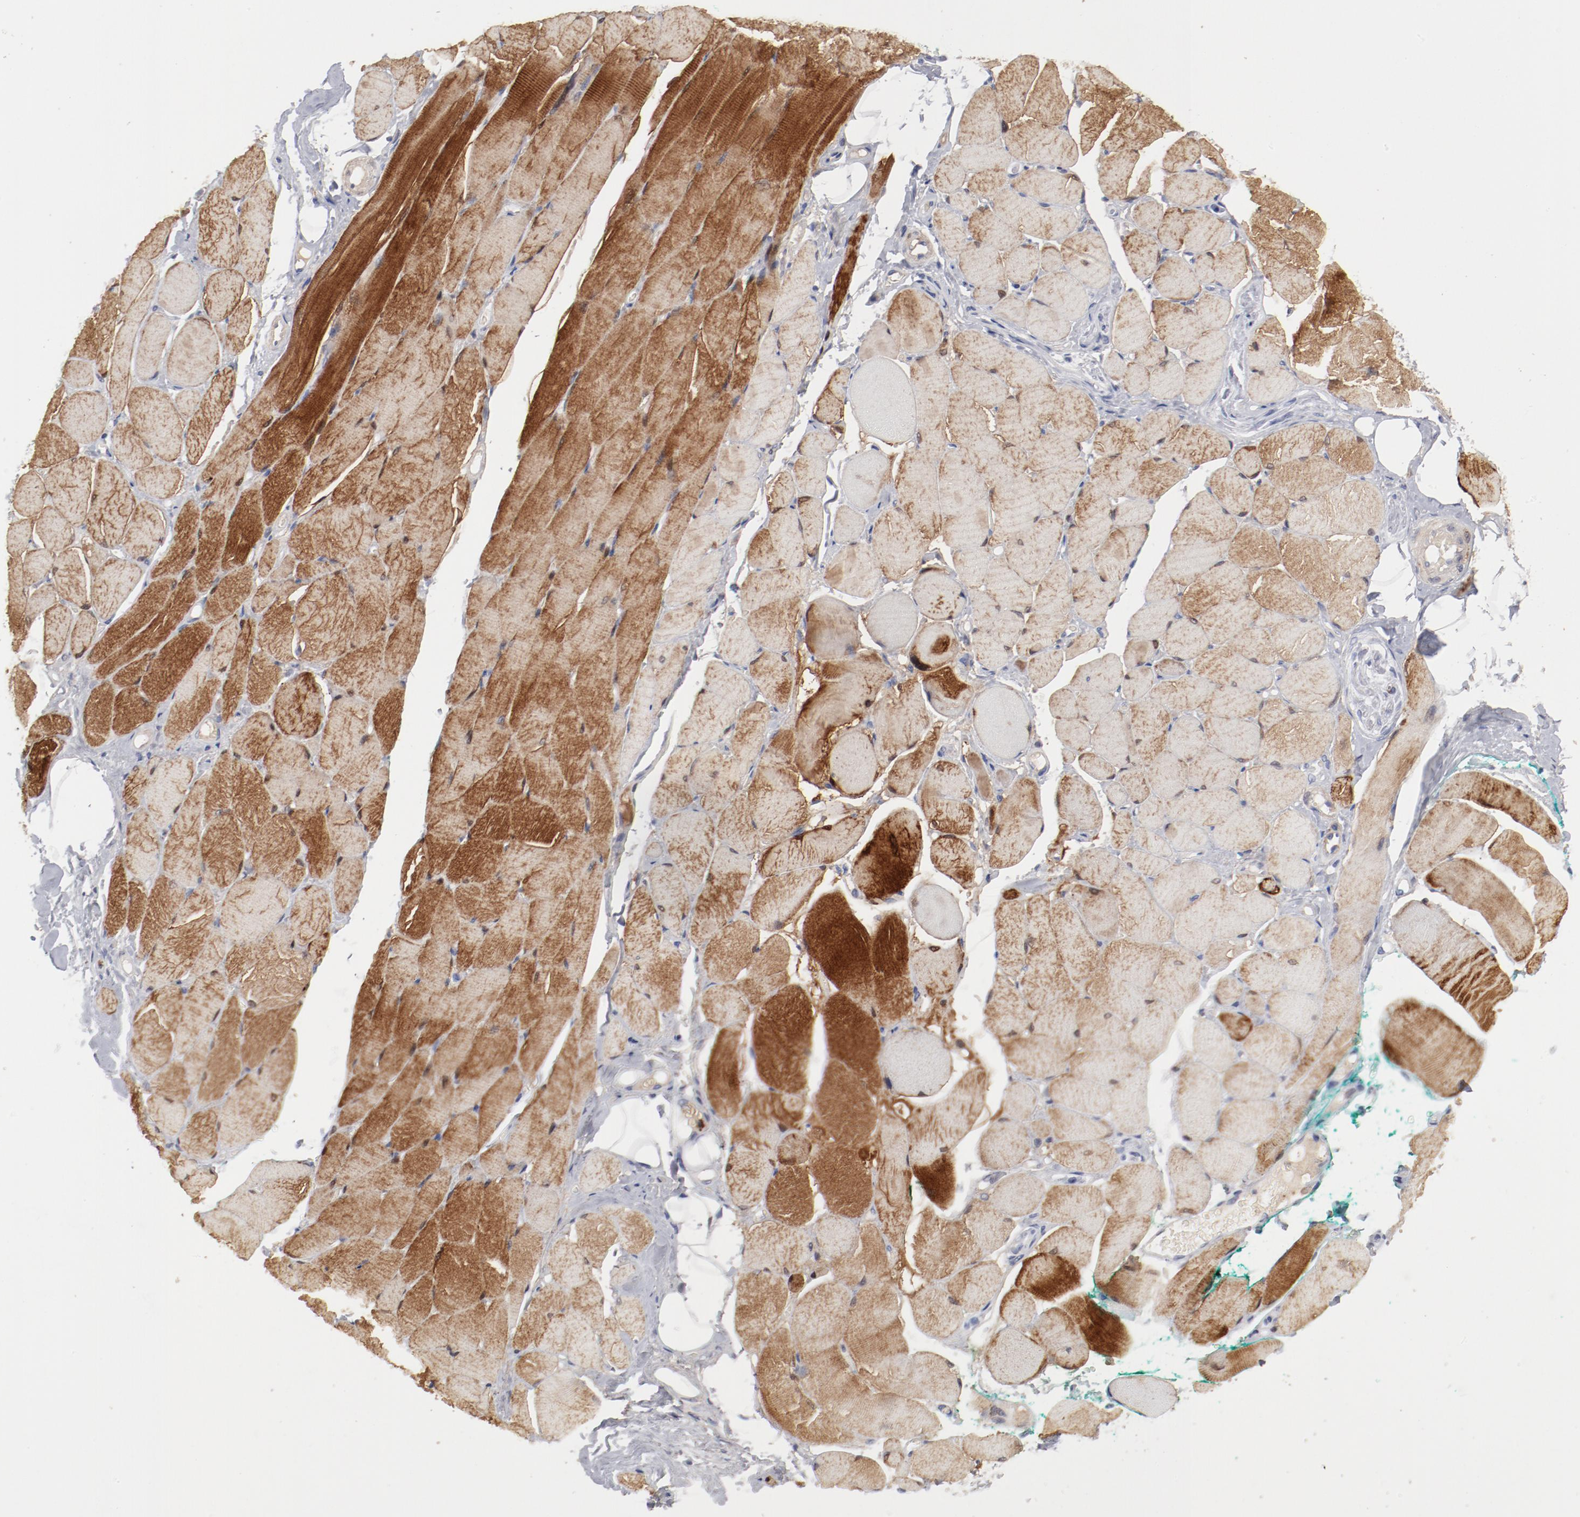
{"staining": {"intensity": "strong", "quantity": "25%-75%", "location": "cytoplasmic/membranous"}, "tissue": "skeletal muscle", "cell_type": "Myocytes", "image_type": "normal", "snomed": [{"axis": "morphology", "description": "Normal tissue, NOS"}, {"axis": "topography", "description": "Skeletal muscle"}, {"axis": "topography", "description": "Peripheral nerve tissue"}], "caption": "Immunohistochemical staining of benign skeletal muscle displays high levels of strong cytoplasmic/membranous positivity in about 25%-75% of myocytes. The protein of interest is shown in brown color, while the nuclei are stained blue.", "gene": "SH3BGR", "patient": {"sex": "female", "age": 84}}